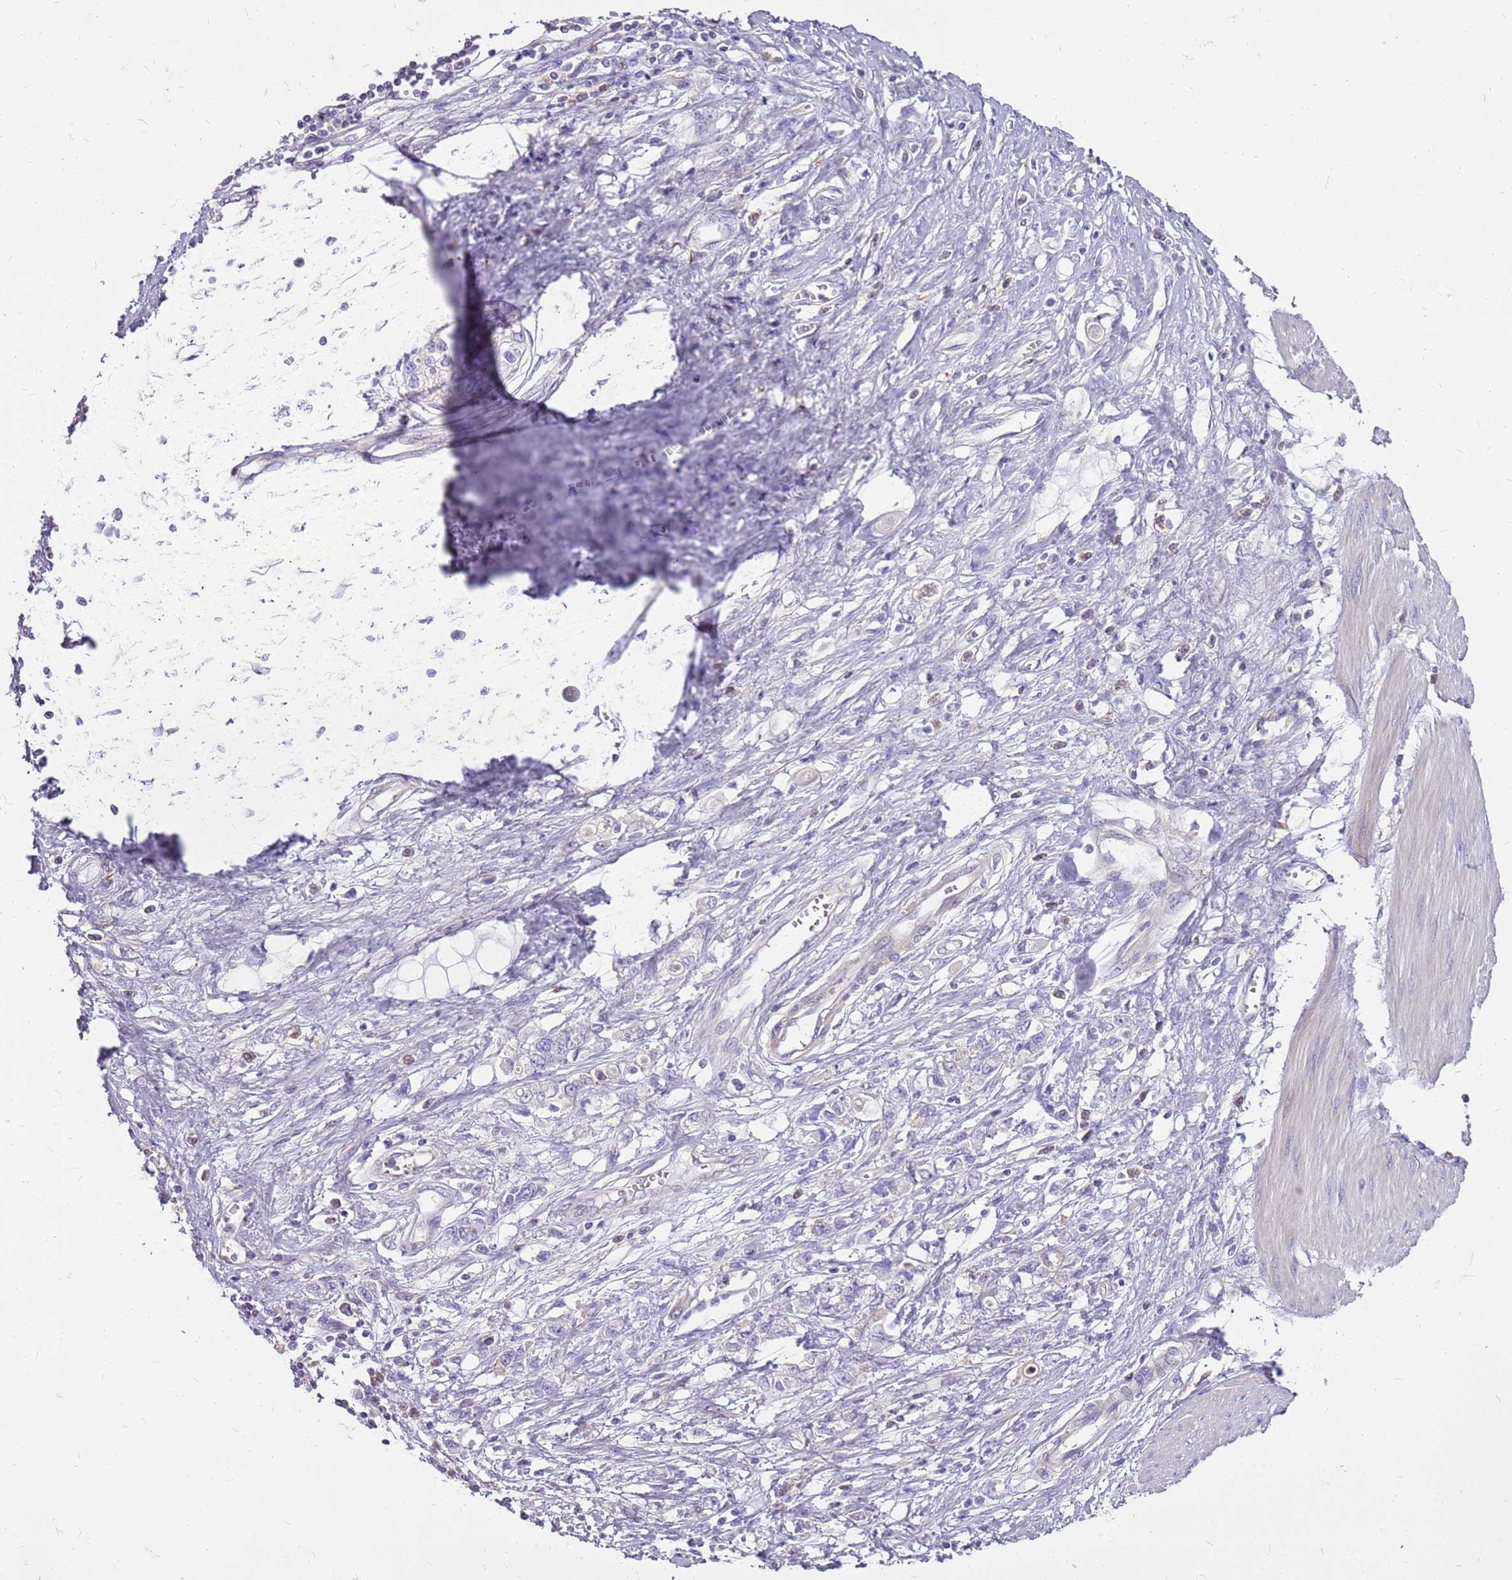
{"staining": {"intensity": "negative", "quantity": "none", "location": "none"}, "tissue": "stomach cancer", "cell_type": "Tumor cells", "image_type": "cancer", "snomed": [{"axis": "morphology", "description": "Adenocarcinoma, NOS"}, {"axis": "topography", "description": "Stomach"}], "caption": "This is a photomicrograph of IHC staining of stomach adenocarcinoma, which shows no expression in tumor cells.", "gene": "WDR90", "patient": {"sex": "female", "age": 76}}